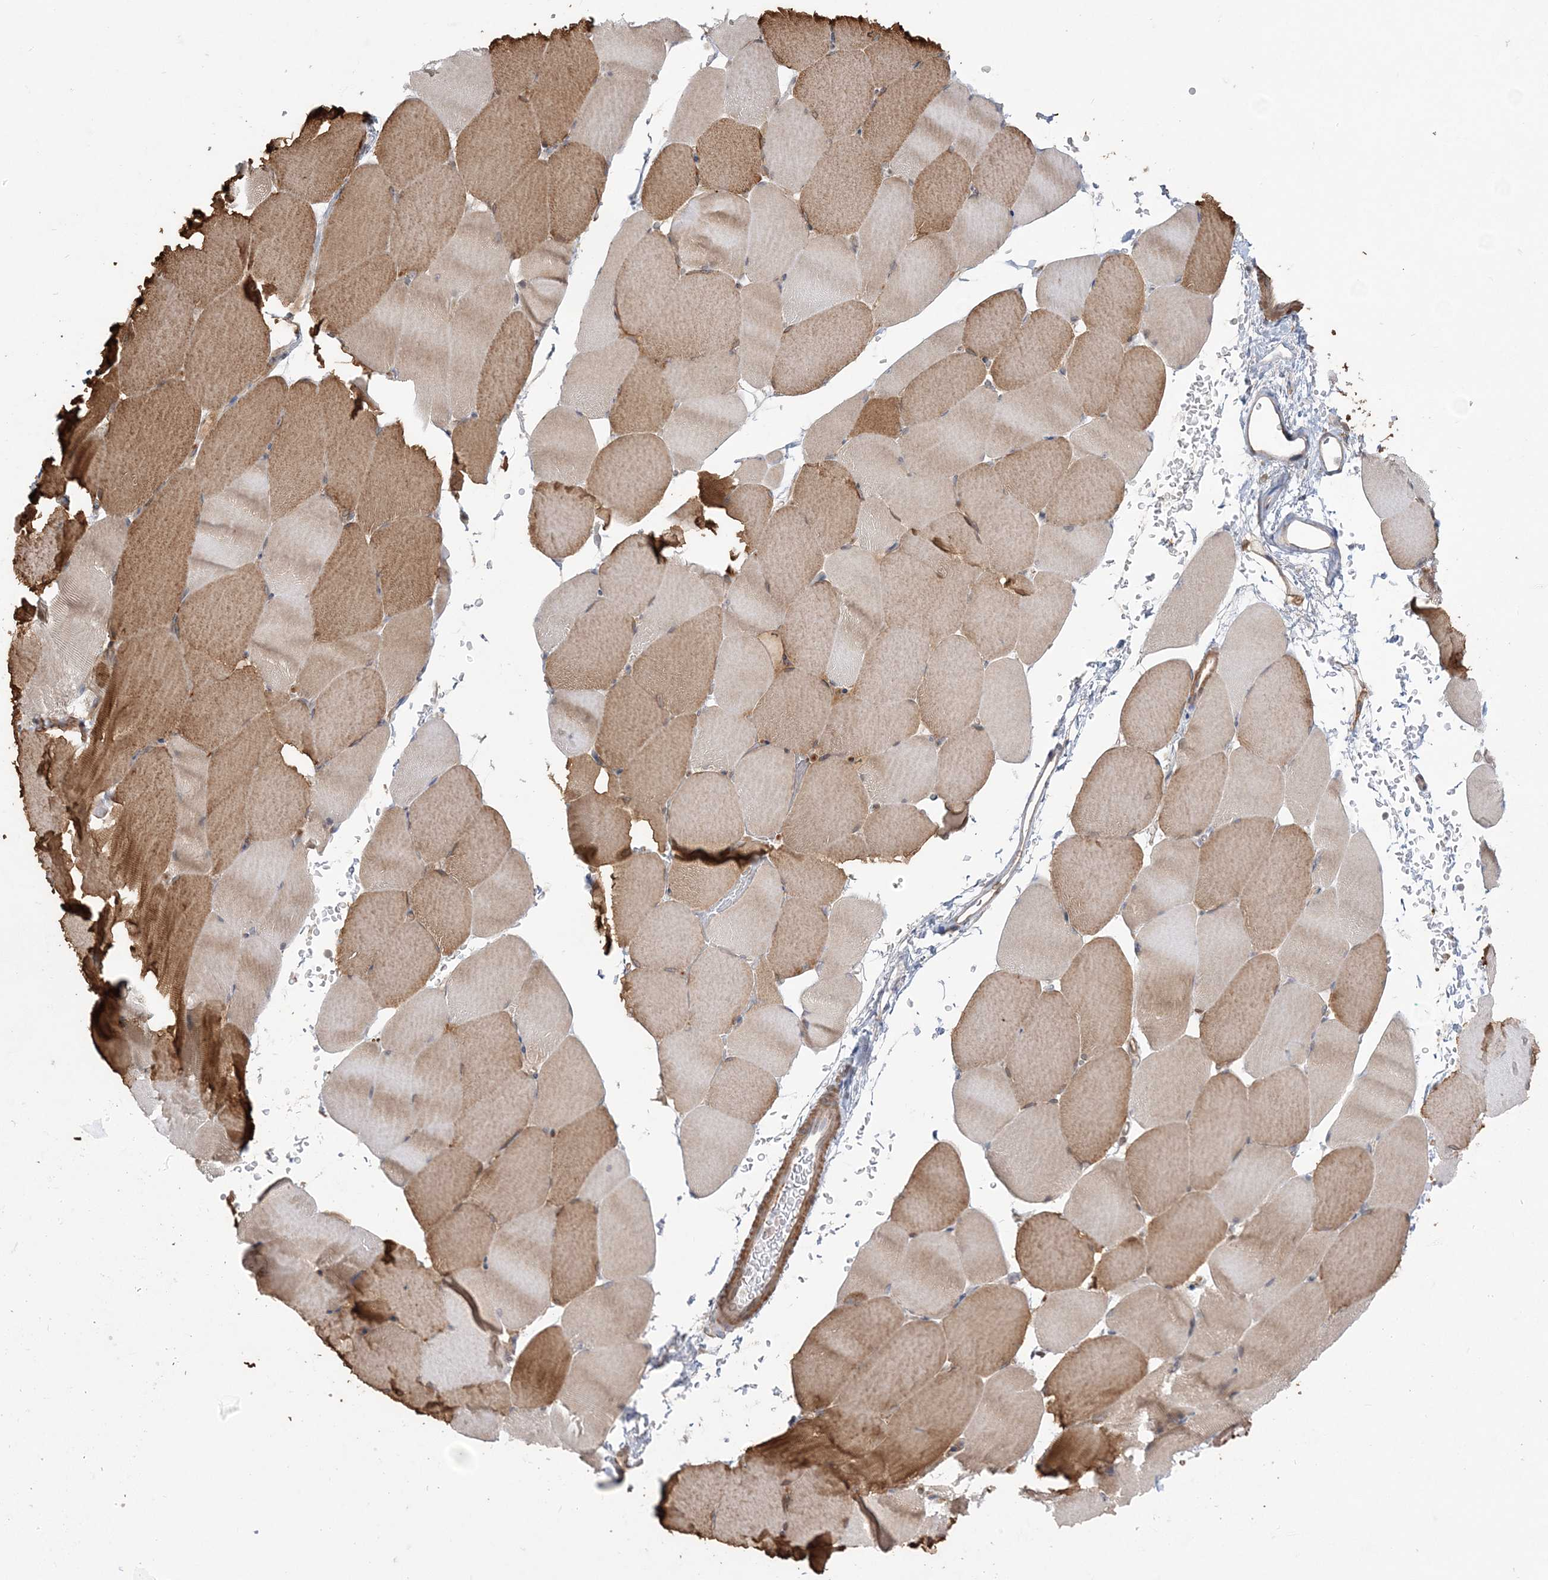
{"staining": {"intensity": "moderate", "quantity": "25%-75%", "location": "cytoplasmic/membranous"}, "tissue": "skeletal muscle", "cell_type": "Myocytes", "image_type": "normal", "snomed": [{"axis": "morphology", "description": "Normal tissue, NOS"}, {"axis": "topography", "description": "Skeletal muscle"}, {"axis": "topography", "description": "Parathyroid gland"}], "caption": "DAB immunohistochemical staining of normal human skeletal muscle reveals moderate cytoplasmic/membranous protein staining in about 25%-75% of myocytes.", "gene": "SCLT1", "patient": {"sex": "female", "age": 37}}